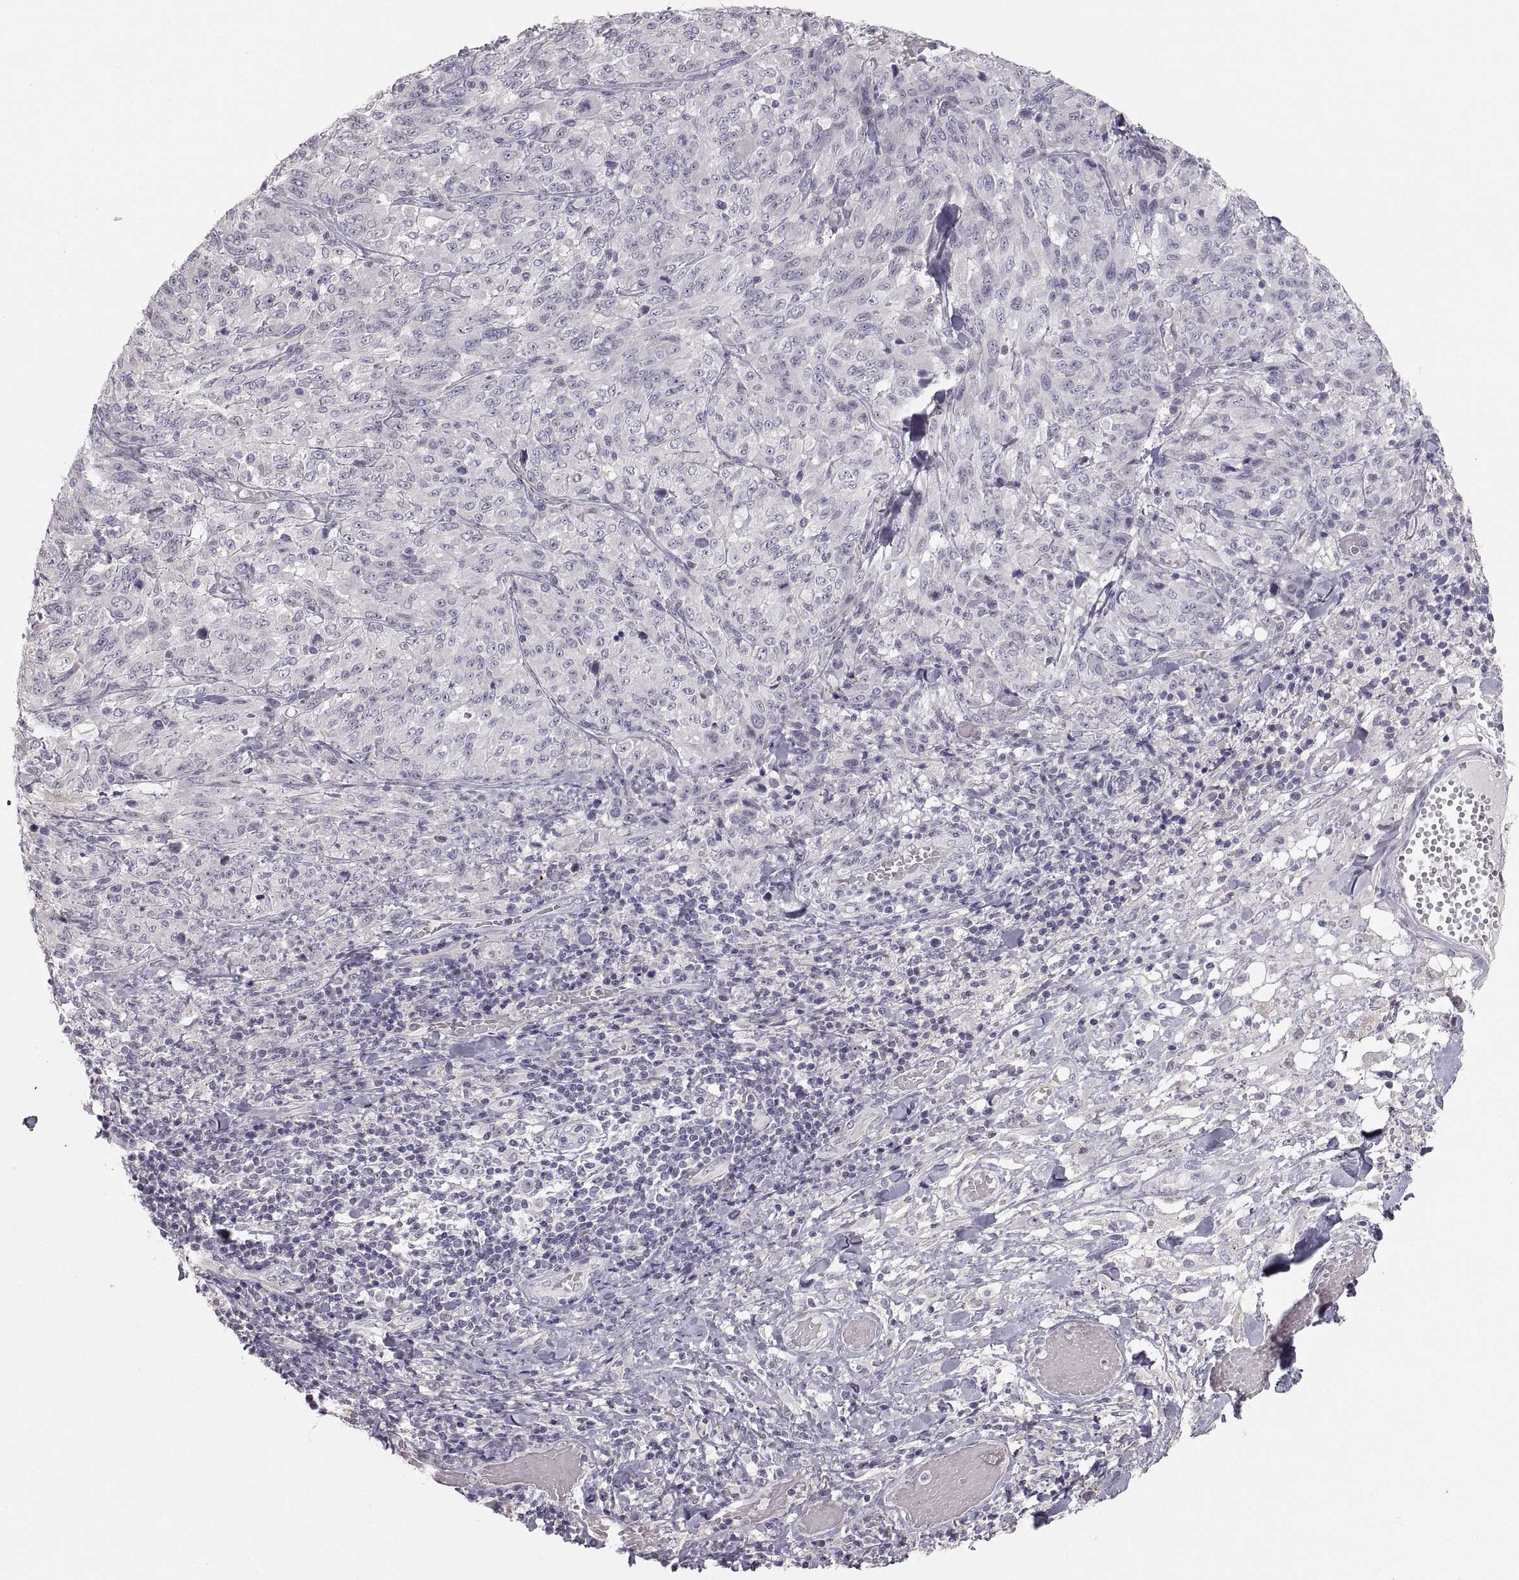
{"staining": {"intensity": "negative", "quantity": "none", "location": "none"}, "tissue": "melanoma", "cell_type": "Tumor cells", "image_type": "cancer", "snomed": [{"axis": "morphology", "description": "Malignant melanoma, NOS"}, {"axis": "topography", "description": "Skin"}], "caption": "The photomicrograph displays no significant staining in tumor cells of melanoma.", "gene": "ZNF185", "patient": {"sex": "female", "age": 91}}